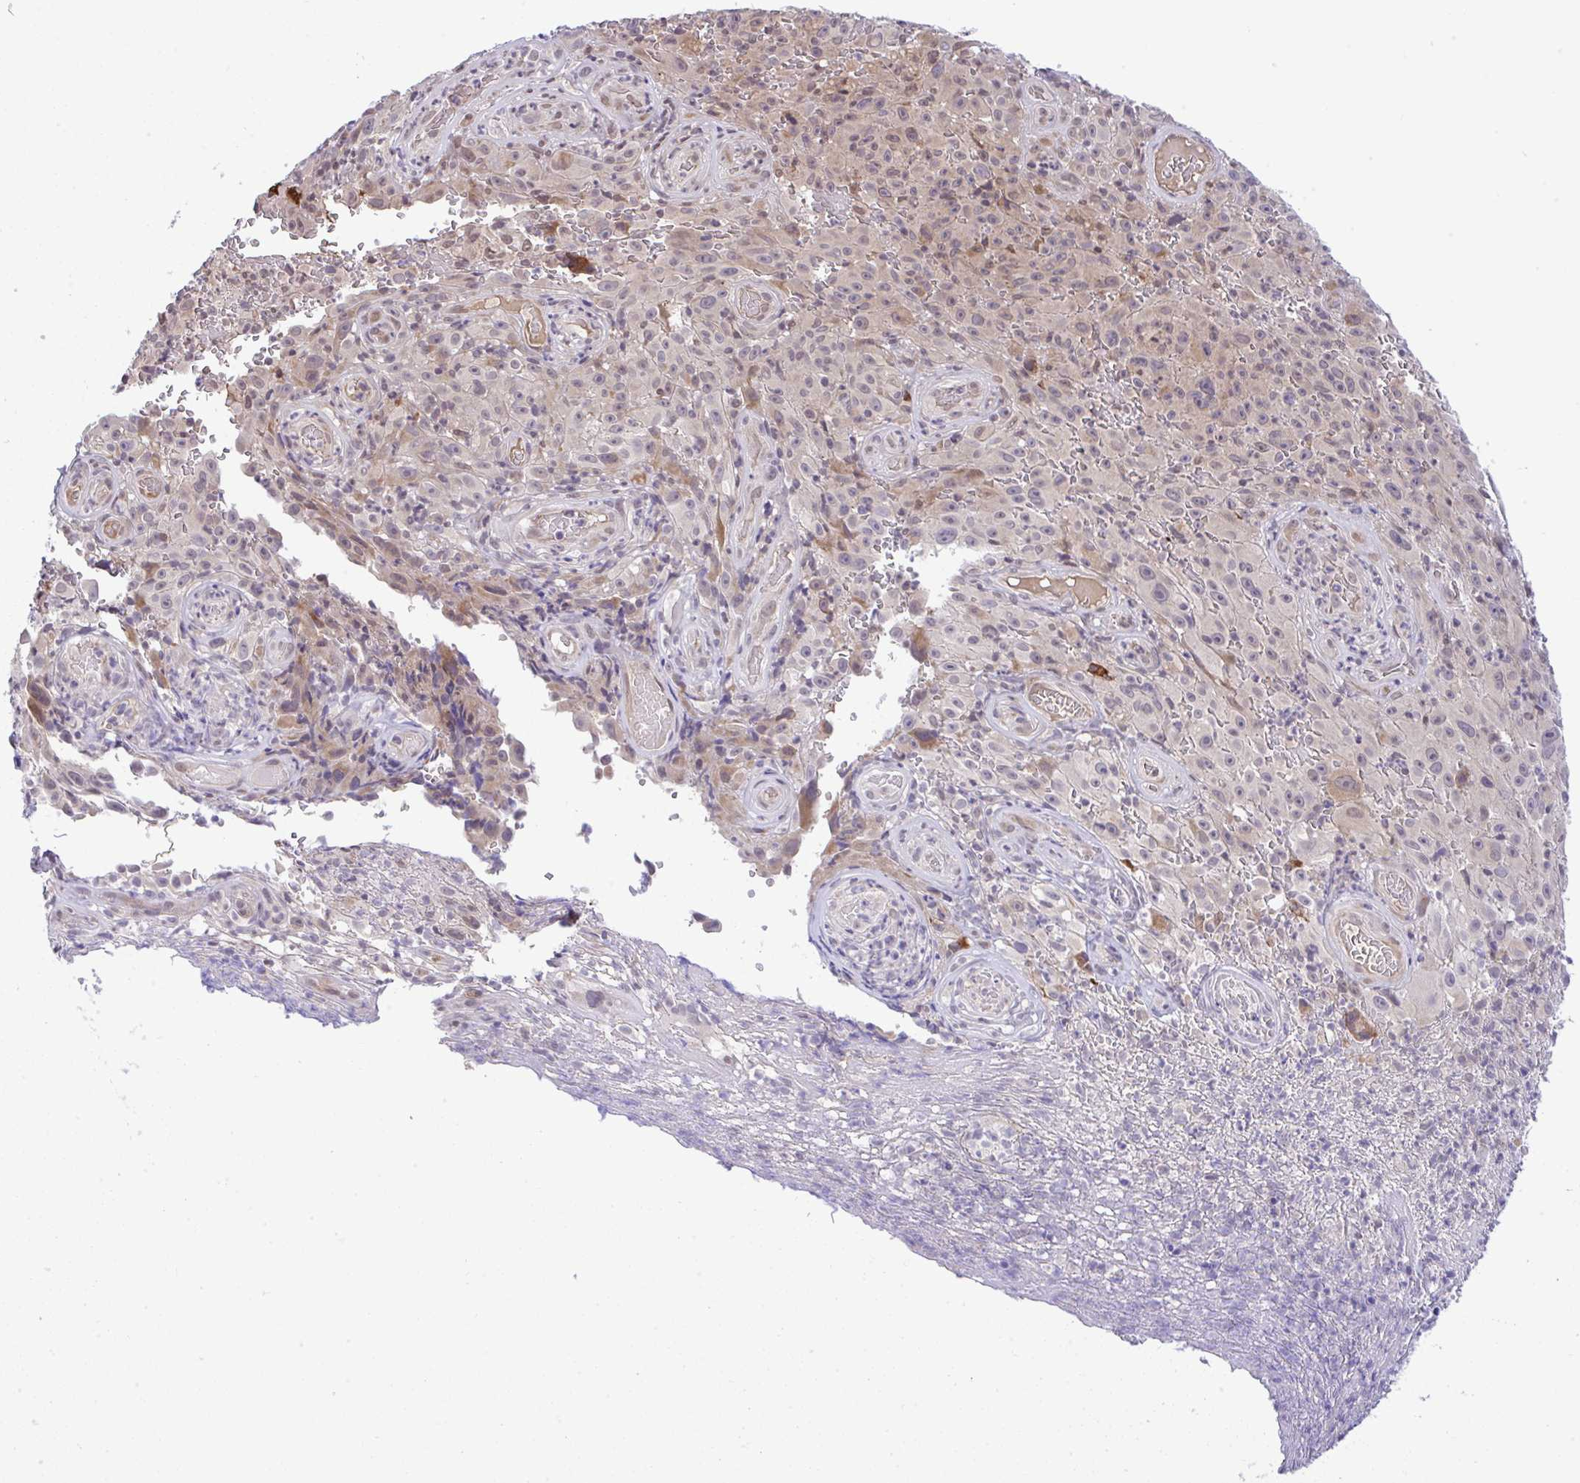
{"staining": {"intensity": "weak", "quantity": "<25%", "location": "nuclear"}, "tissue": "melanoma", "cell_type": "Tumor cells", "image_type": "cancer", "snomed": [{"axis": "morphology", "description": "Malignant melanoma, NOS"}, {"axis": "topography", "description": "Skin"}], "caption": "Histopathology image shows no protein positivity in tumor cells of melanoma tissue.", "gene": "C9orf64", "patient": {"sex": "female", "age": 82}}